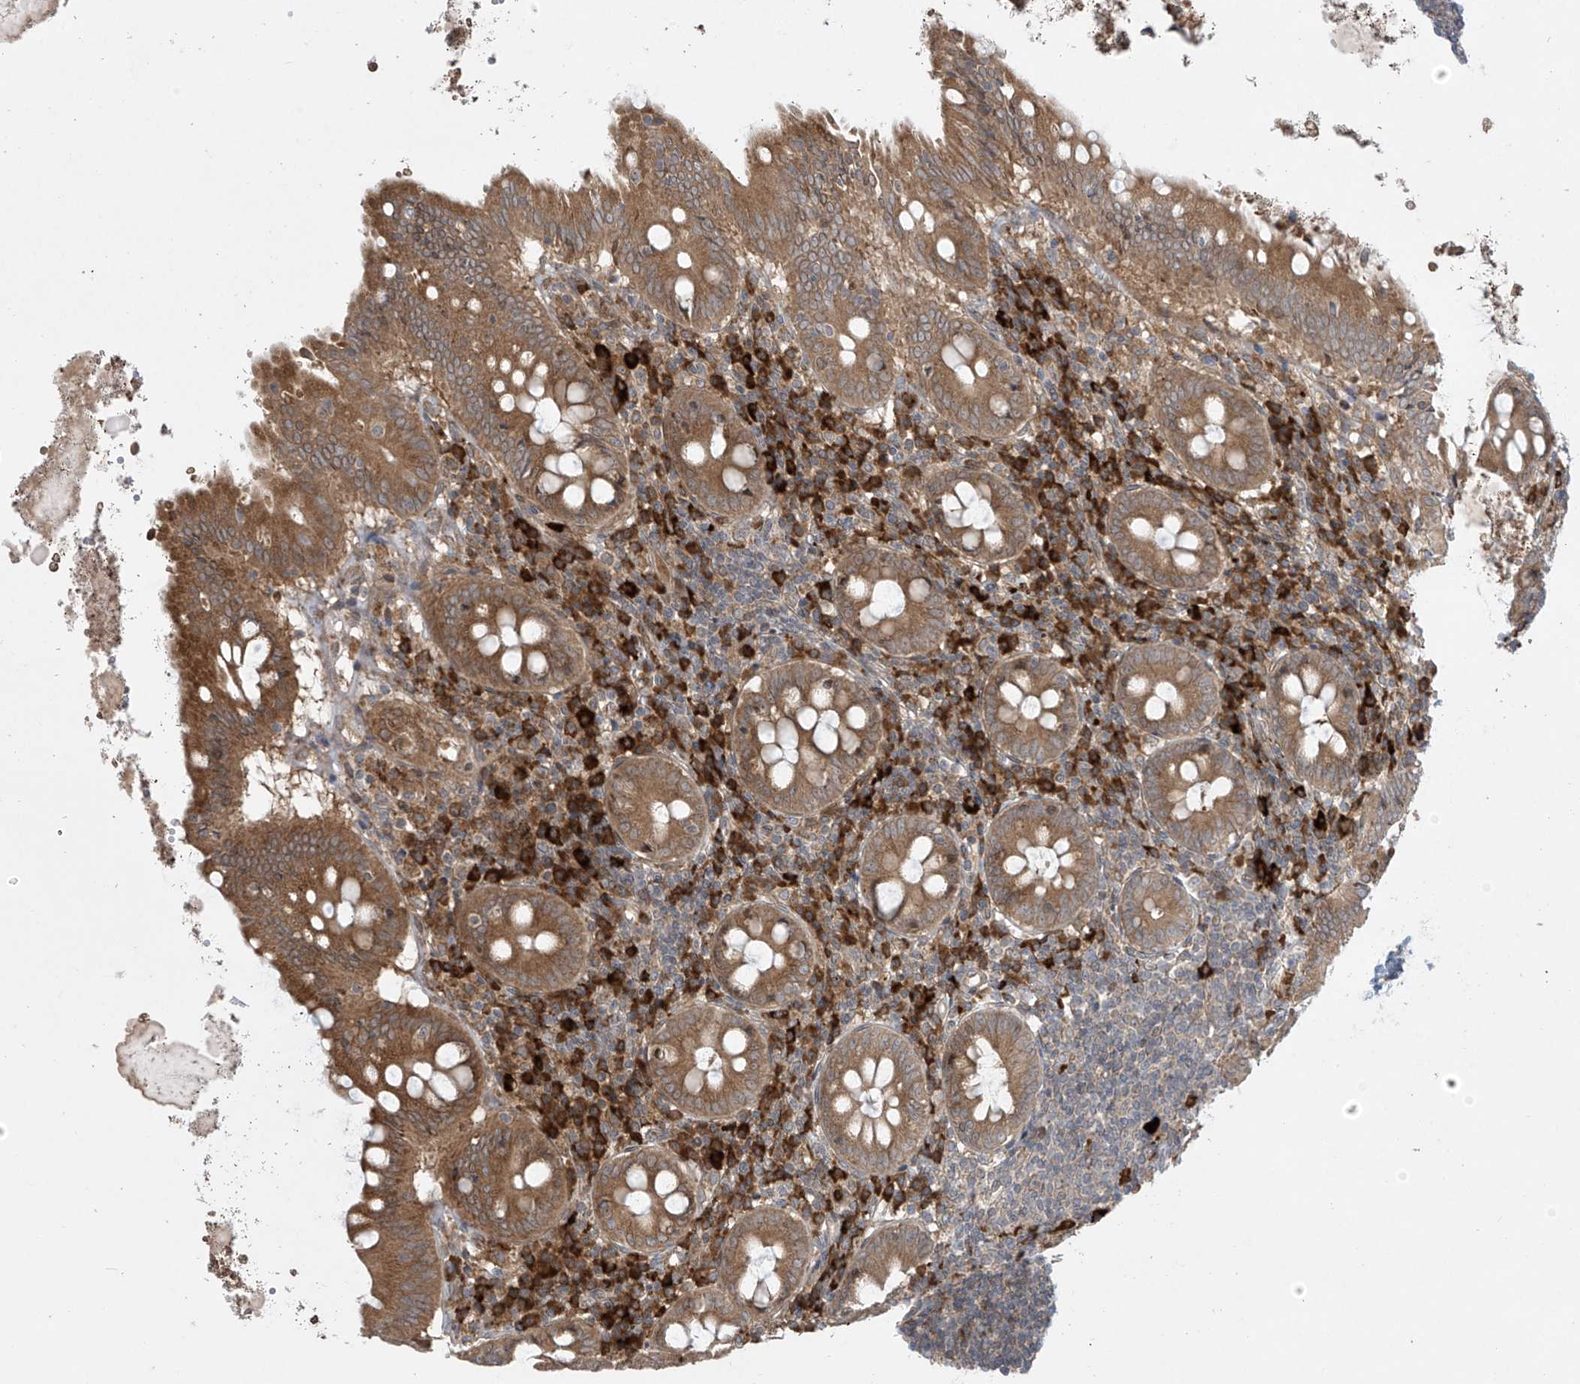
{"staining": {"intensity": "moderate", "quantity": ">75%", "location": "cytoplasmic/membranous"}, "tissue": "appendix", "cell_type": "Glandular cells", "image_type": "normal", "snomed": [{"axis": "morphology", "description": "Normal tissue, NOS"}, {"axis": "topography", "description": "Appendix"}], "caption": "Immunohistochemistry (IHC) micrograph of normal appendix: appendix stained using IHC reveals medium levels of moderate protein expression localized specifically in the cytoplasmic/membranous of glandular cells, appearing as a cytoplasmic/membranous brown color.", "gene": "PPAT", "patient": {"sex": "female", "age": 54}}